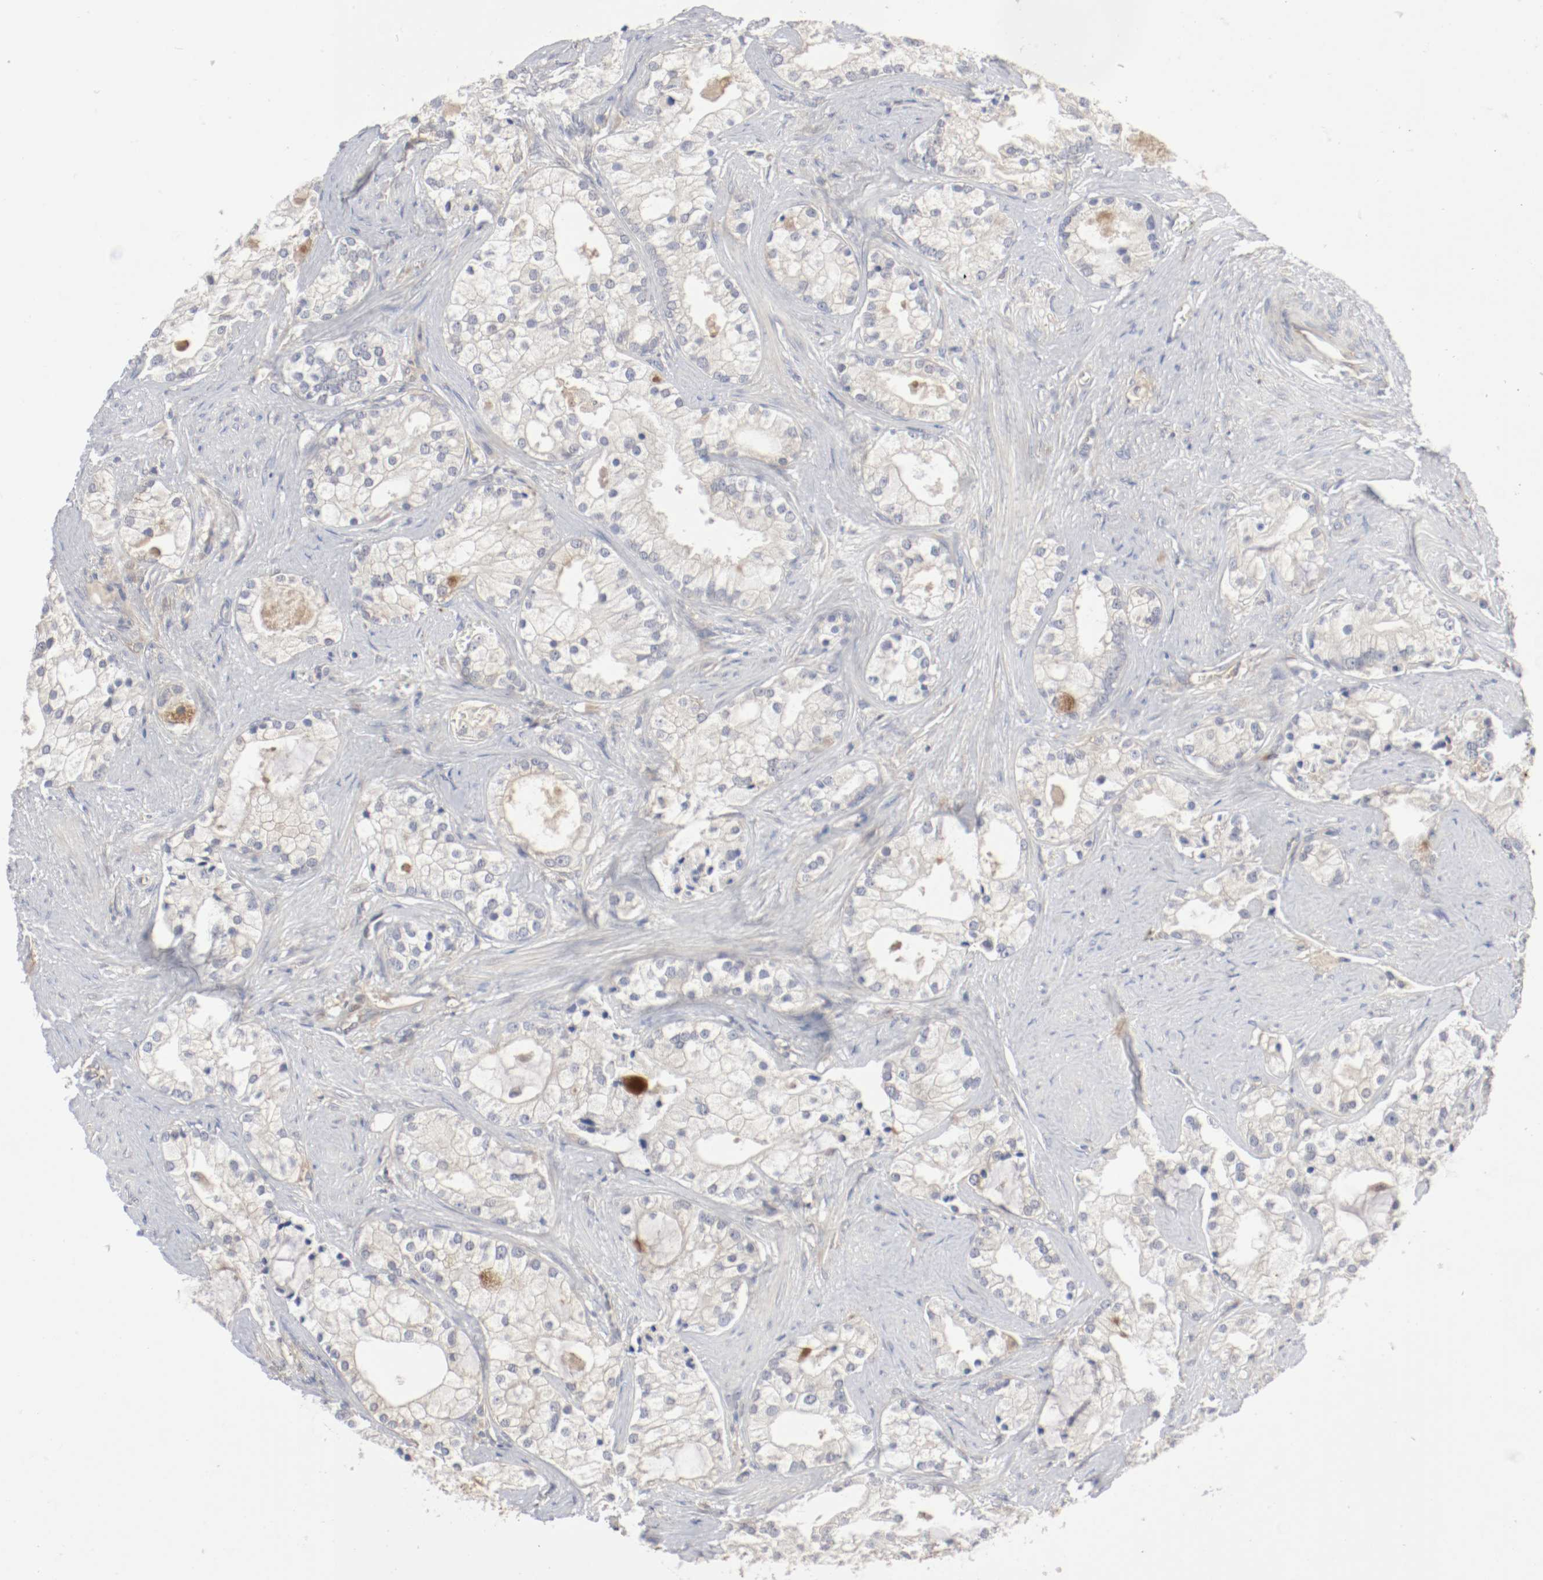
{"staining": {"intensity": "weak", "quantity": ">75%", "location": "cytoplasmic/membranous"}, "tissue": "prostate cancer", "cell_type": "Tumor cells", "image_type": "cancer", "snomed": [{"axis": "morphology", "description": "Adenocarcinoma, Low grade"}, {"axis": "topography", "description": "Prostate"}], "caption": "DAB immunohistochemical staining of human prostate adenocarcinoma (low-grade) demonstrates weak cytoplasmic/membranous protein staining in about >75% of tumor cells.", "gene": "REN", "patient": {"sex": "male", "age": 58}}